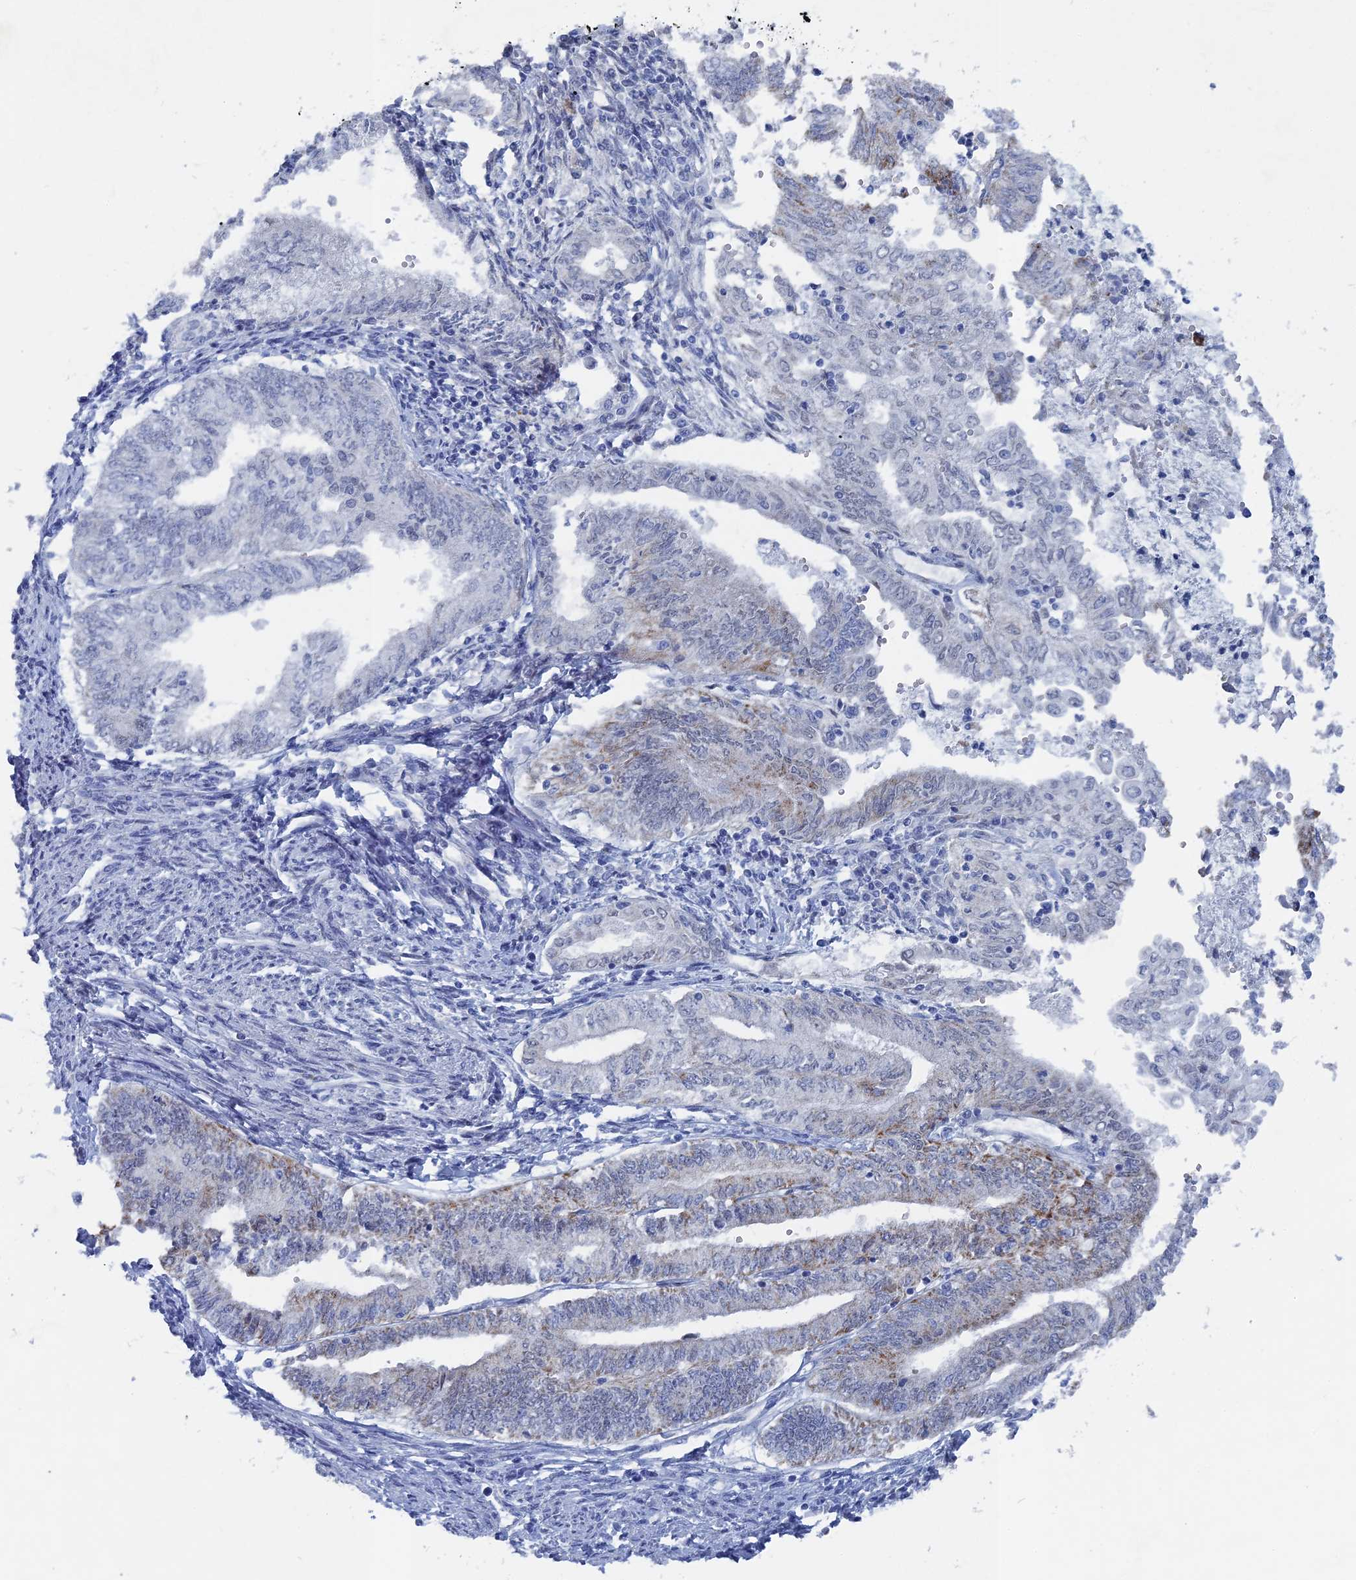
{"staining": {"intensity": "moderate", "quantity": "<25%", "location": "cytoplasmic/membranous"}, "tissue": "endometrial cancer", "cell_type": "Tumor cells", "image_type": "cancer", "snomed": [{"axis": "morphology", "description": "Adenocarcinoma, NOS"}, {"axis": "topography", "description": "Endometrium"}], "caption": "Endometrial adenocarcinoma tissue reveals moderate cytoplasmic/membranous staining in about <25% of tumor cells, visualized by immunohistochemistry.", "gene": "HIGD1A", "patient": {"sex": "female", "age": 66}}